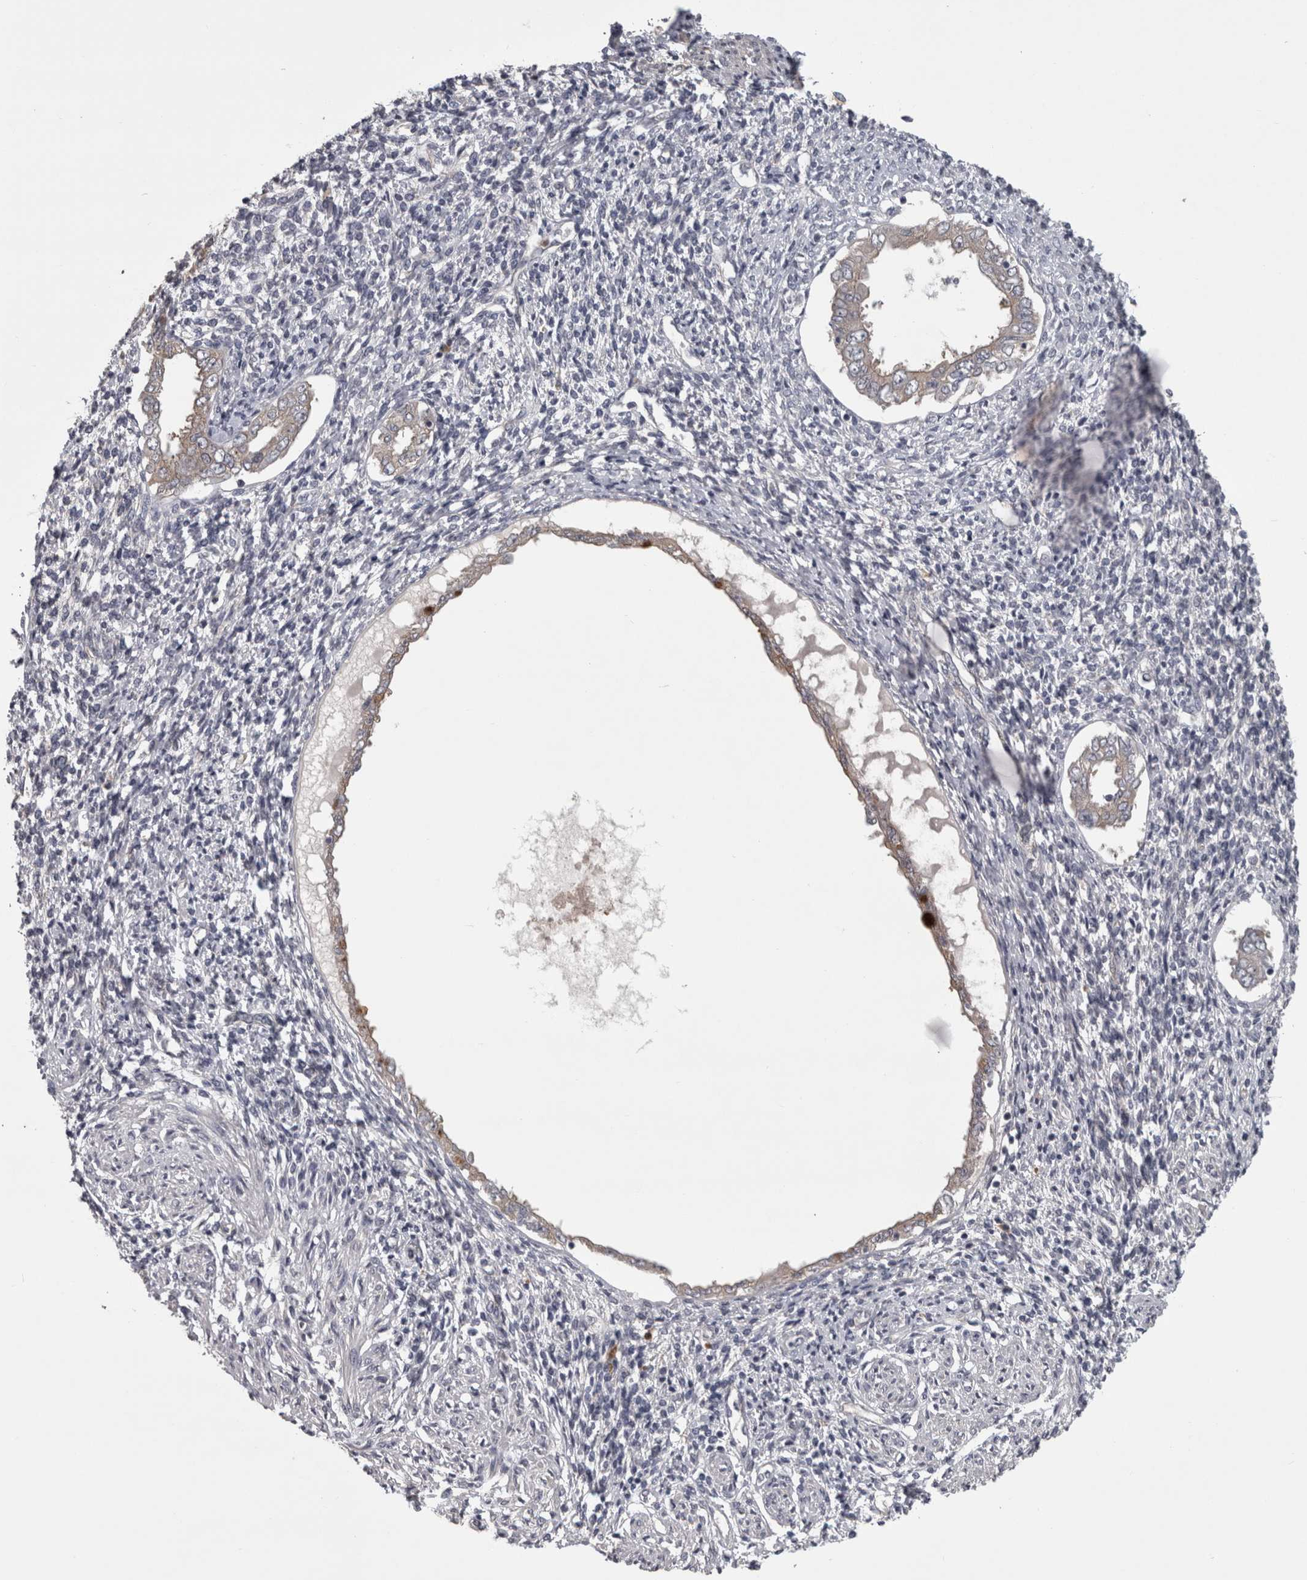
{"staining": {"intensity": "weak", "quantity": "<25%", "location": "cytoplasmic/membranous"}, "tissue": "endometrium", "cell_type": "Cells in endometrial stroma", "image_type": "normal", "snomed": [{"axis": "morphology", "description": "Normal tissue, NOS"}, {"axis": "topography", "description": "Endometrium"}], "caption": "This image is of benign endometrium stained with immunohistochemistry to label a protein in brown with the nuclei are counter-stained blue. There is no expression in cells in endometrial stroma.", "gene": "PRKCI", "patient": {"sex": "female", "age": 66}}